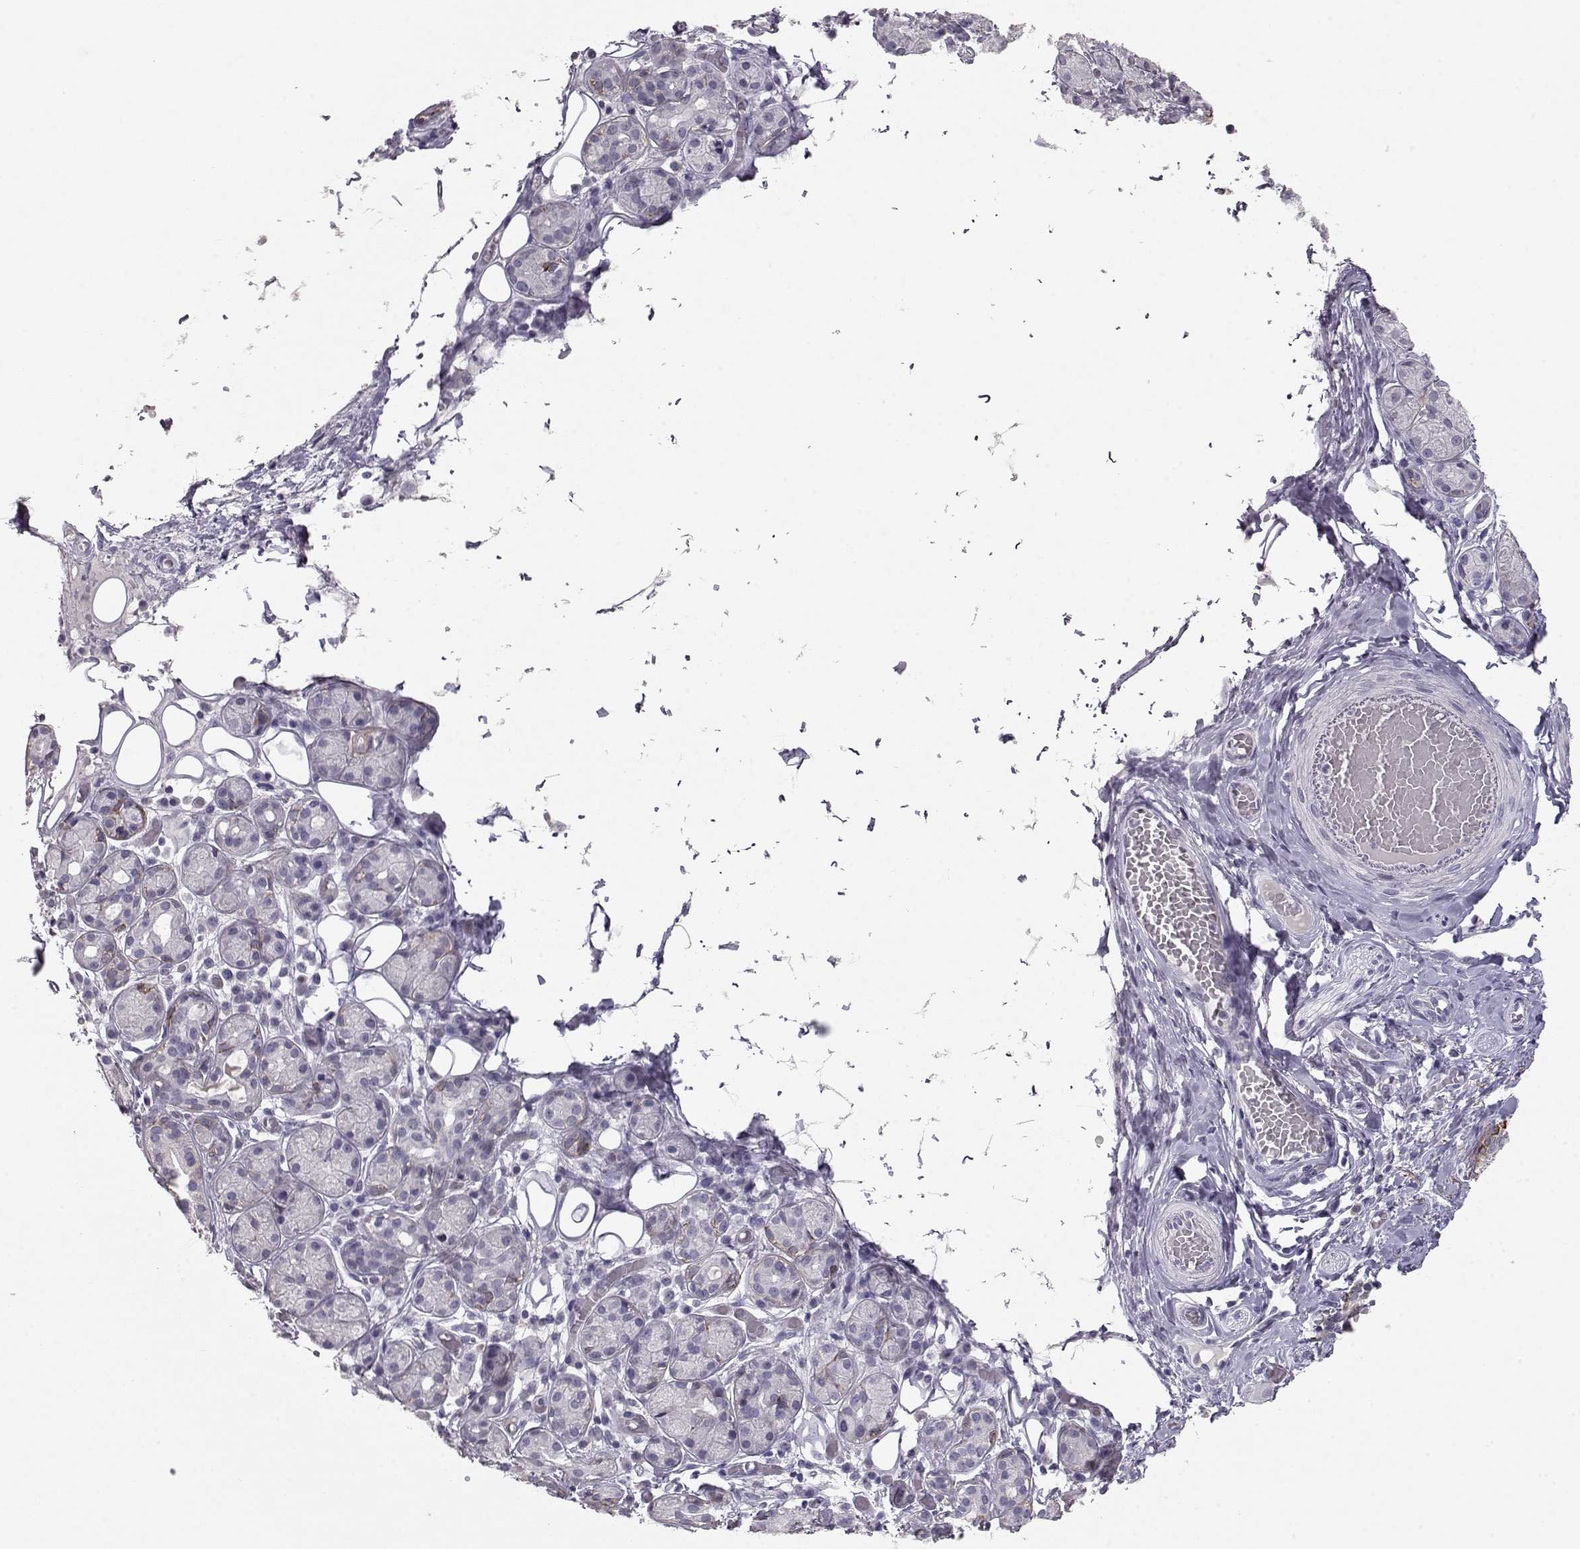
{"staining": {"intensity": "strong", "quantity": "<25%", "location": "cytoplasmic/membranous"}, "tissue": "salivary gland", "cell_type": "Glandular cells", "image_type": "normal", "snomed": [{"axis": "morphology", "description": "Normal tissue, NOS"}, {"axis": "topography", "description": "Salivary gland"}, {"axis": "topography", "description": "Peripheral nerve tissue"}], "caption": "High-magnification brightfield microscopy of unremarkable salivary gland stained with DAB (3,3'-diaminobenzidine) (brown) and counterstained with hematoxylin (blue). glandular cells exhibit strong cytoplasmic/membranous staining is appreciated in approximately<25% of cells.", "gene": "LAMB3", "patient": {"sex": "male", "age": 71}}